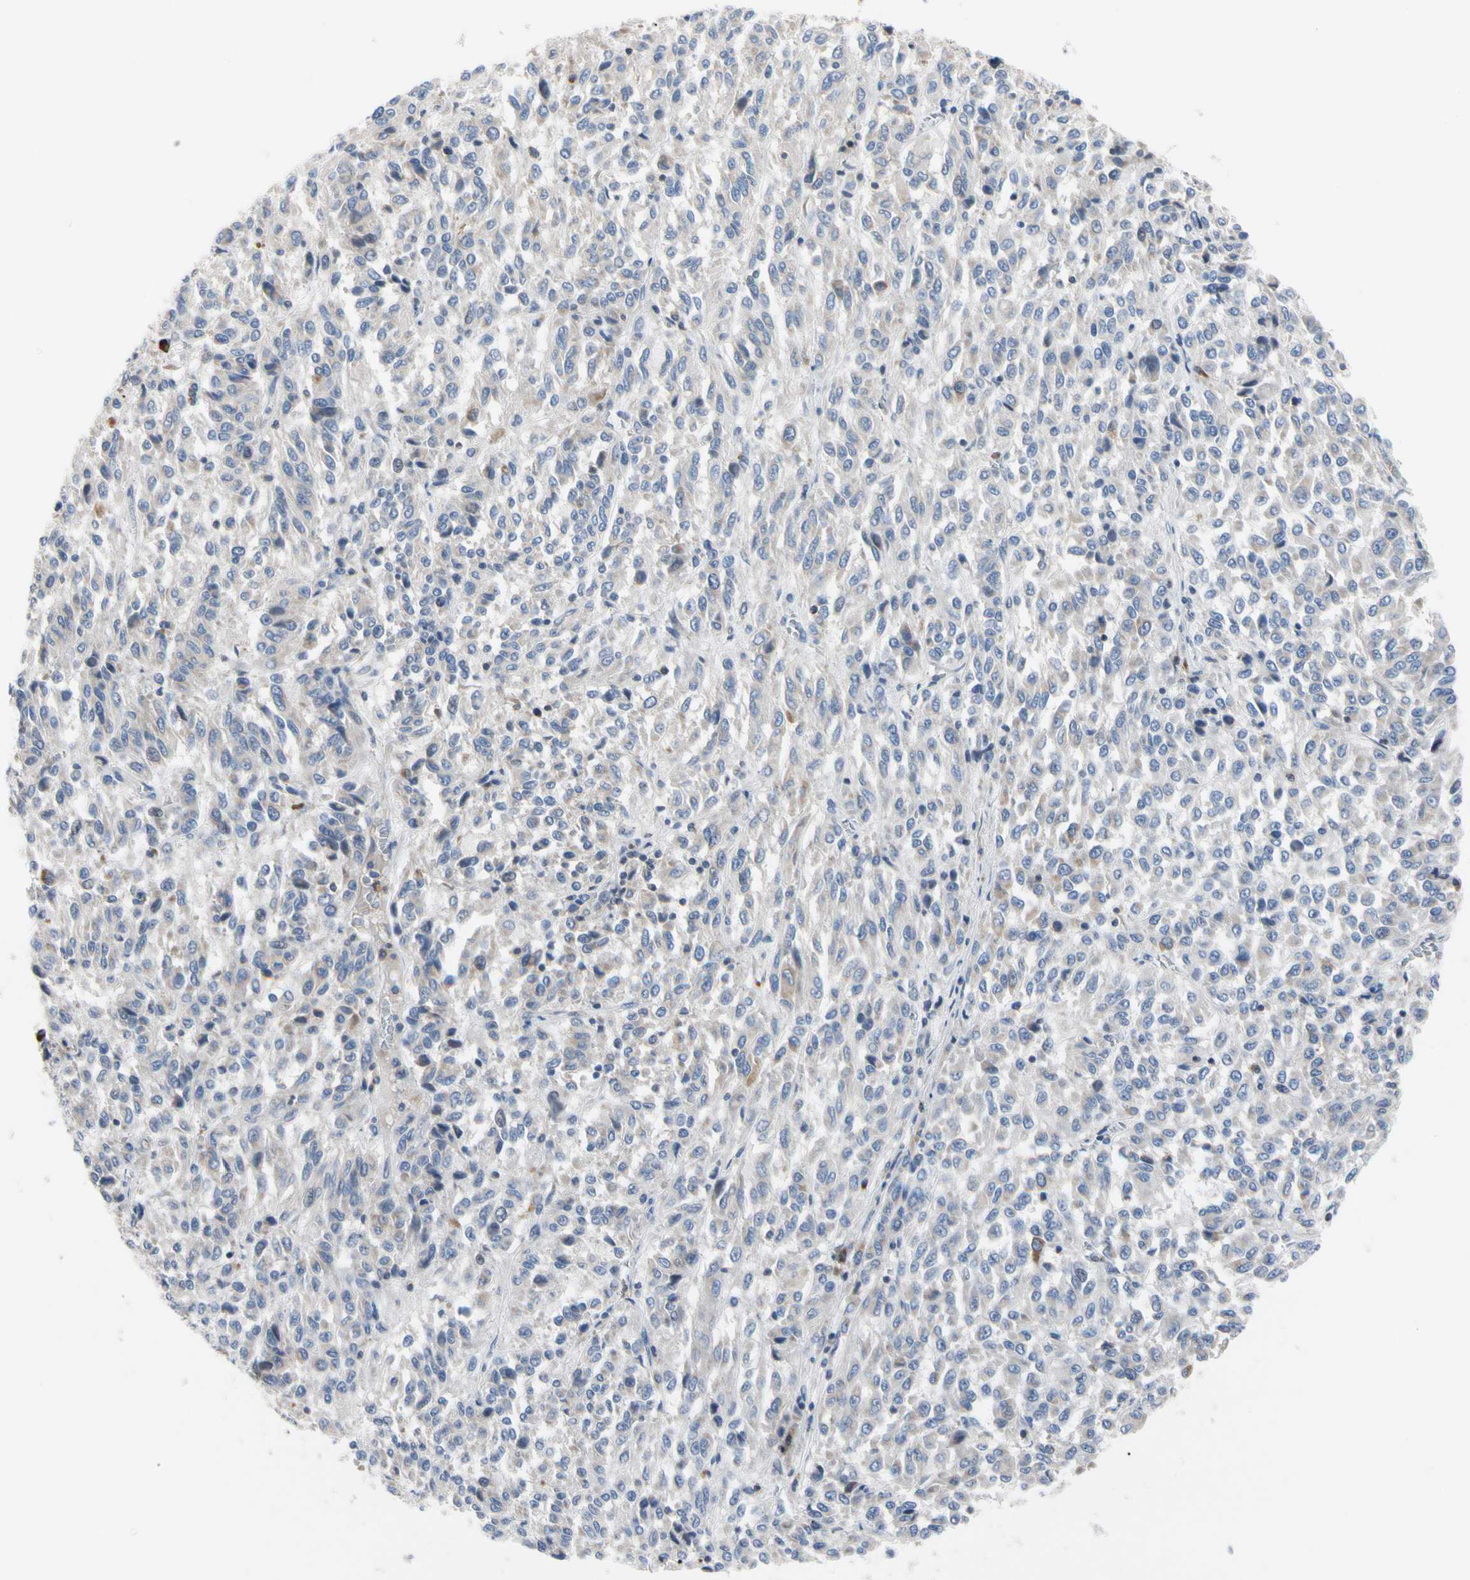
{"staining": {"intensity": "negative", "quantity": "none", "location": "none"}, "tissue": "melanoma", "cell_type": "Tumor cells", "image_type": "cancer", "snomed": [{"axis": "morphology", "description": "Malignant melanoma, Metastatic site"}, {"axis": "topography", "description": "Lung"}], "caption": "Human malignant melanoma (metastatic site) stained for a protein using IHC reveals no positivity in tumor cells.", "gene": "MCL1", "patient": {"sex": "male", "age": 64}}